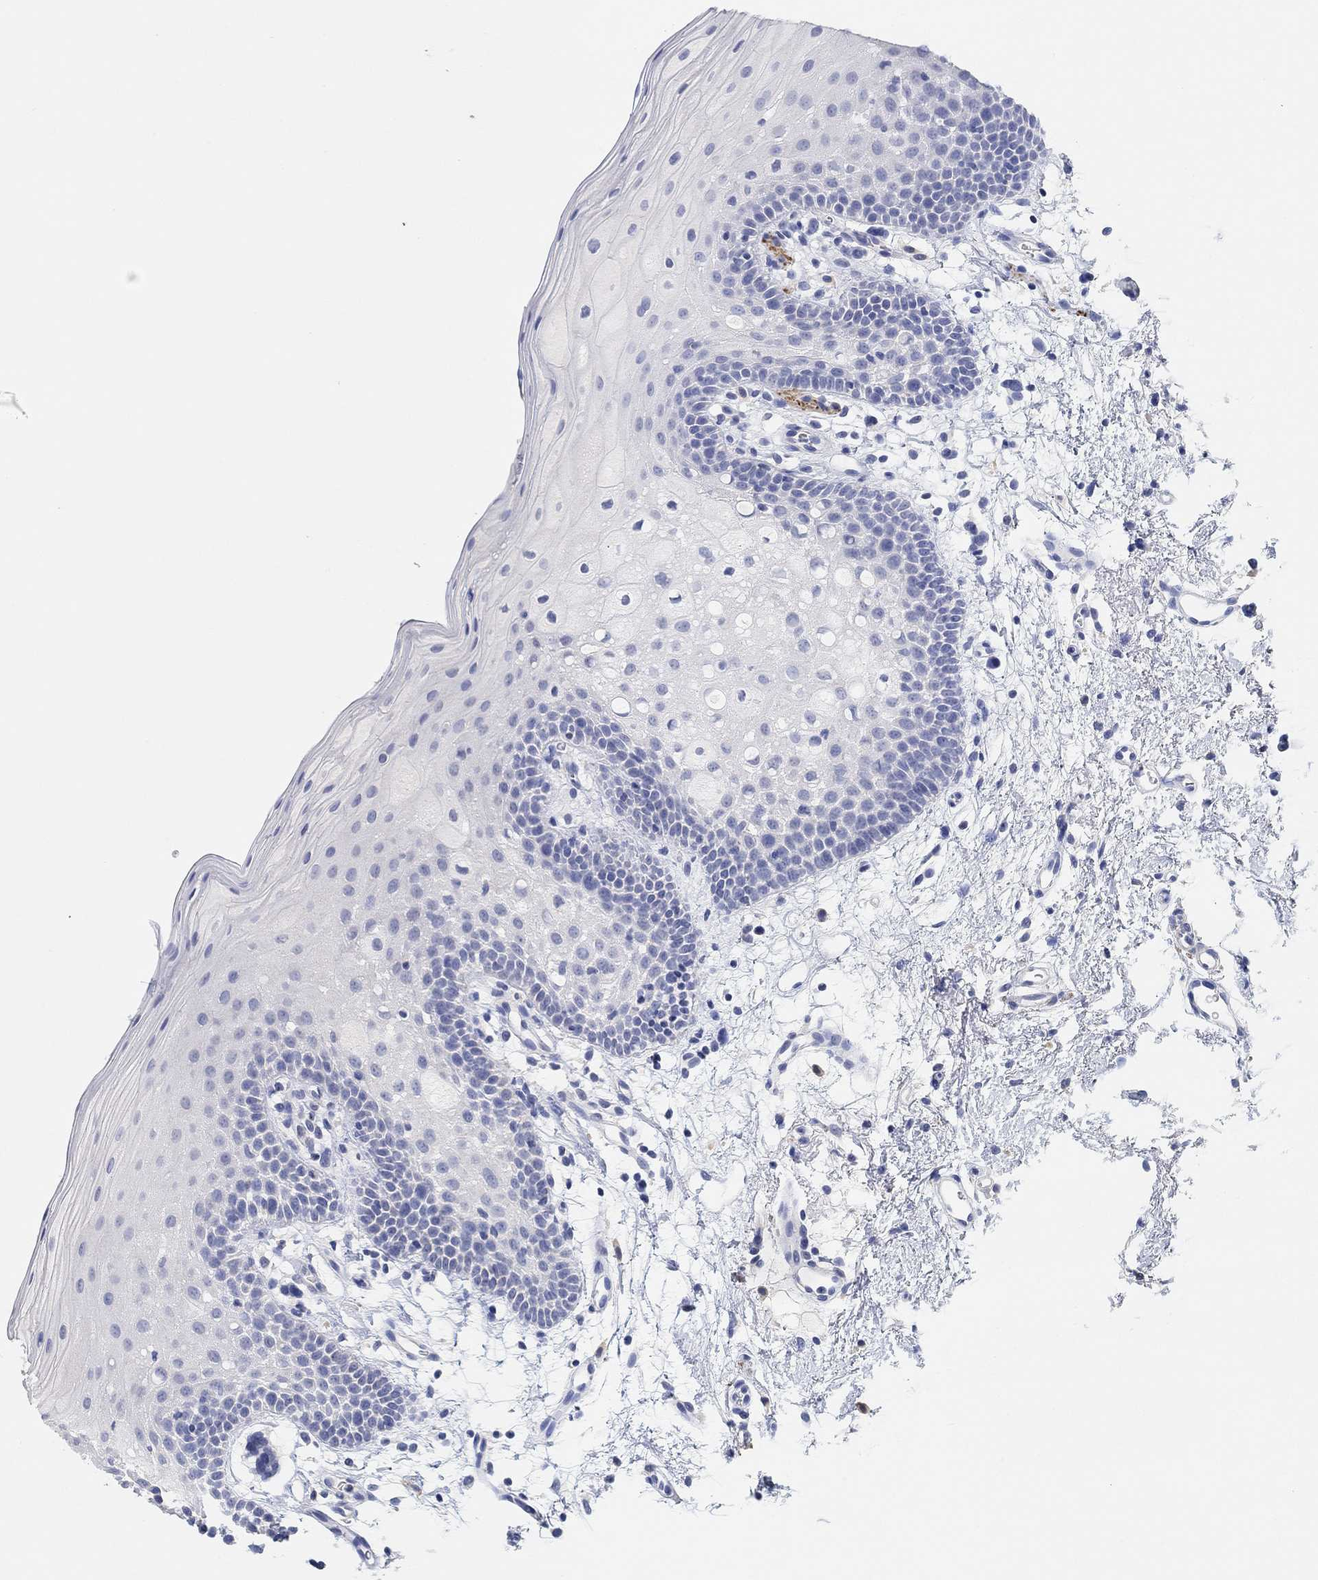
{"staining": {"intensity": "negative", "quantity": "none", "location": "none"}, "tissue": "oral mucosa", "cell_type": "Squamous epithelial cells", "image_type": "normal", "snomed": [{"axis": "morphology", "description": "Normal tissue, NOS"}, {"axis": "topography", "description": "Oral tissue"}, {"axis": "topography", "description": "Tounge, NOS"}], "caption": "This is an immunohistochemistry (IHC) photomicrograph of unremarkable oral mucosa. There is no positivity in squamous epithelial cells.", "gene": "VAT1L", "patient": {"sex": "female", "age": 83}}